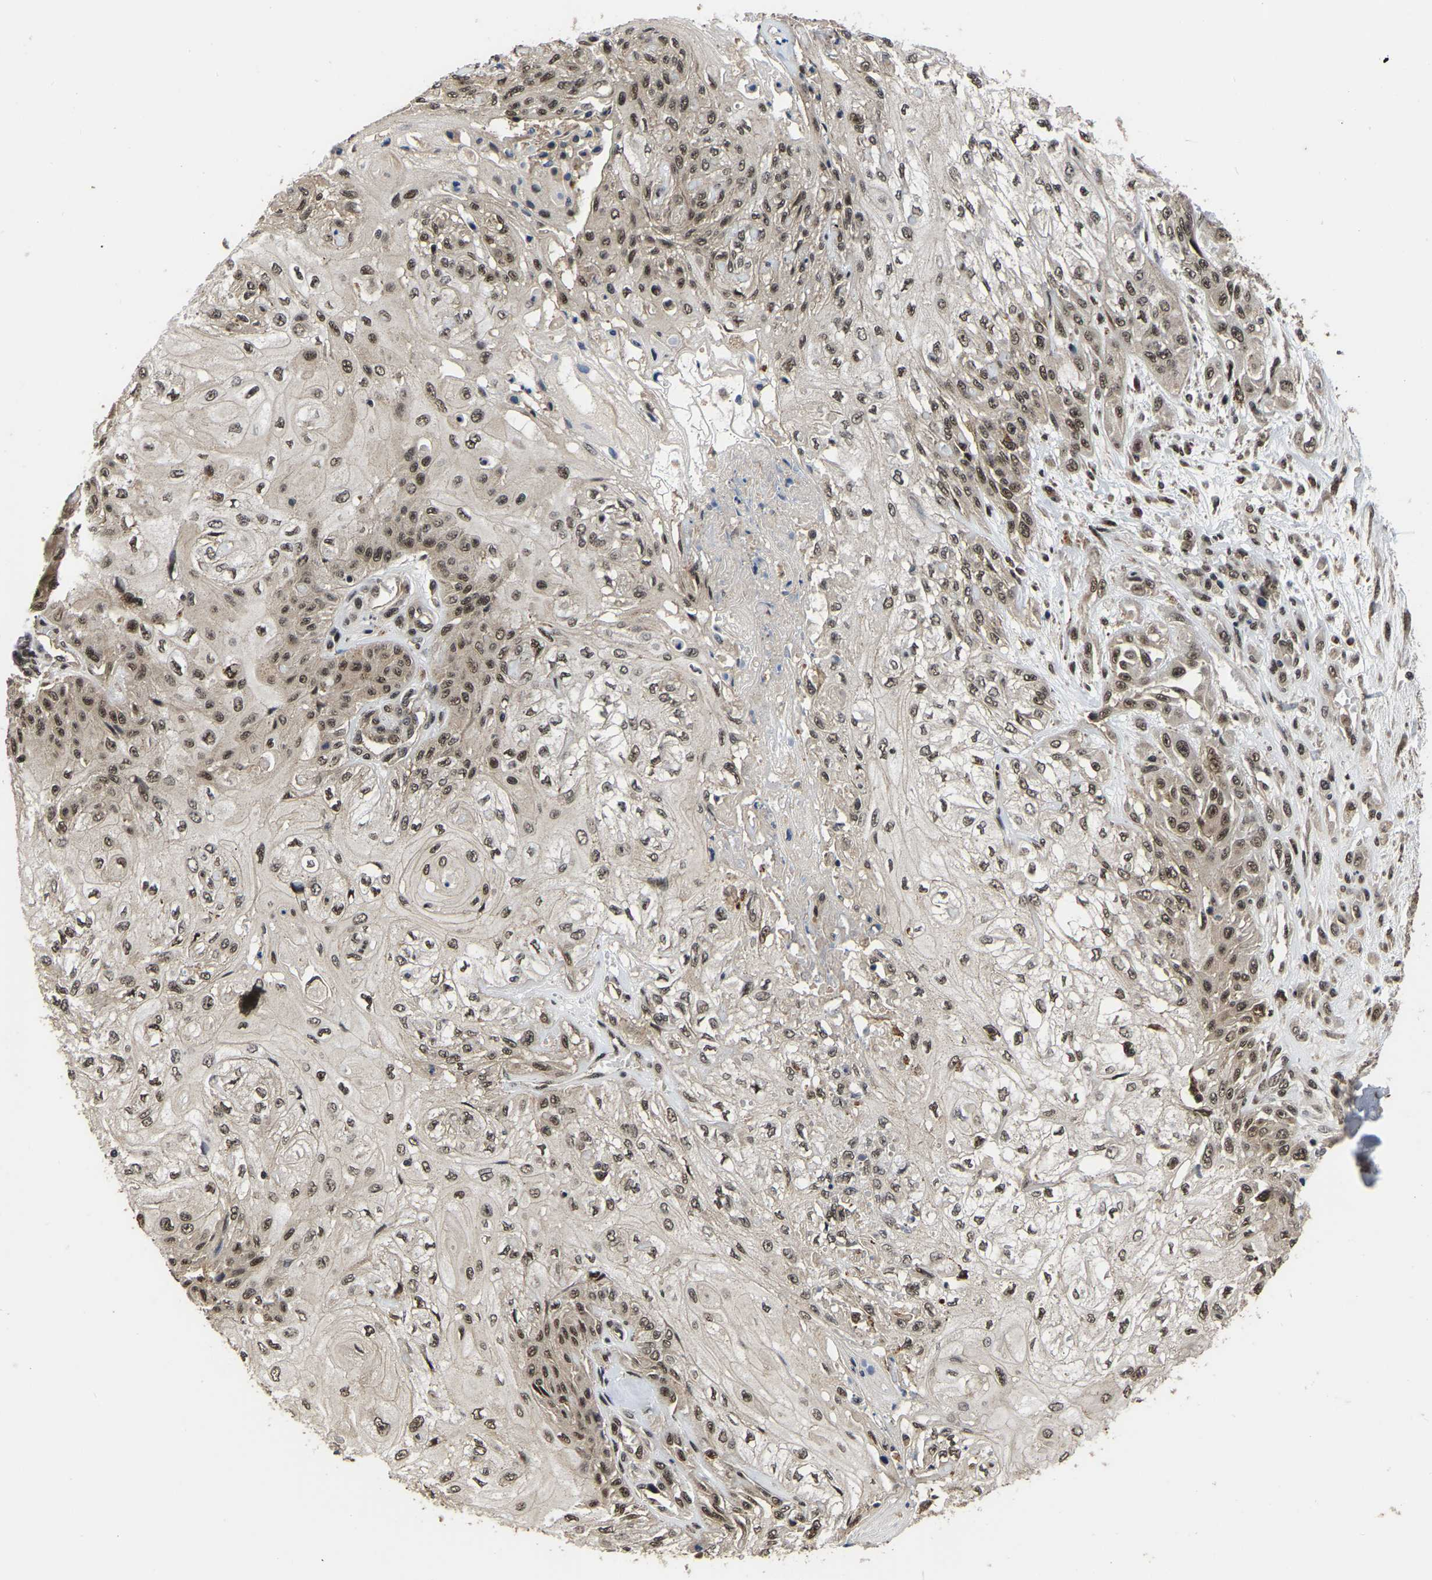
{"staining": {"intensity": "moderate", "quantity": ">75%", "location": "nuclear"}, "tissue": "skin cancer", "cell_type": "Tumor cells", "image_type": "cancer", "snomed": [{"axis": "morphology", "description": "Squamous cell carcinoma, NOS"}, {"axis": "morphology", "description": "Squamous cell carcinoma, metastatic, NOS"}, {"axis": "topography", "description": "Skin"}, {"axis": "topography", "description": "Lymph node"}], "caption": "Protein expression analysis of squamous cell carcinoma (skin) reveals moderate nuclear positivity in approximately >75% of tumor cells.", "gene": "CIAO1", "patient": {"sex": "male", "age": 75}}